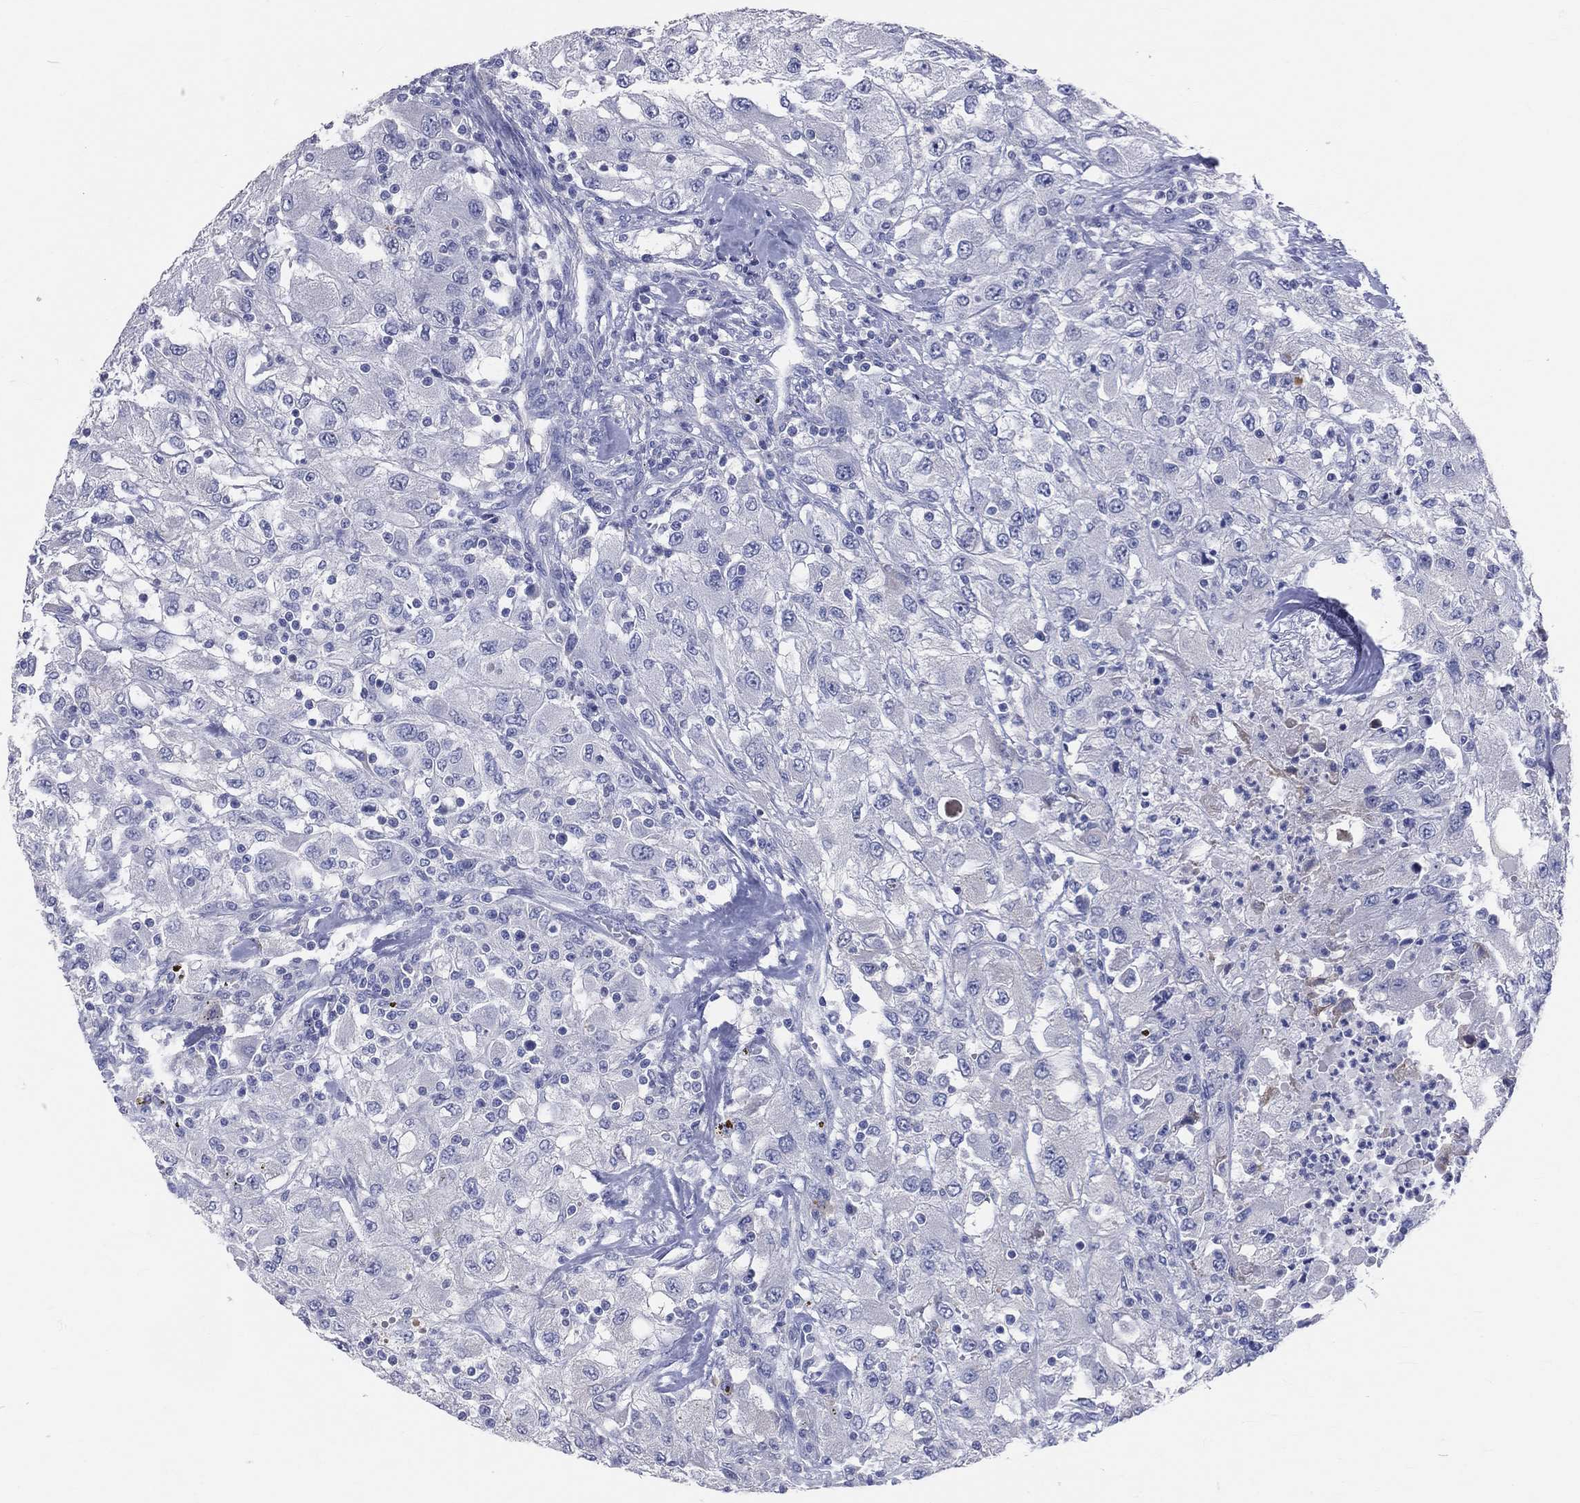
{"staining": {"intensity": "negative", "quantity": "none", "location": "none"}, "tissue": "renal cancer", "cell_type": "Tumor cells", "image_type": "cancer", "snomed": [{"axis": "morphology", "description": "Adenocarcinoma, NOS"}, {"axis": "topography", "description": "Kidney"}], "caption": "This histopathology image is of adenocarcinoma (renal) stained with immunohistochemistry (IHC) to label a protein in brown with the nuclei are counter-stained blue. There is no staining in tumor cells.", "gene": "LAT", "patient": {"sex": "female", "age": 67}}